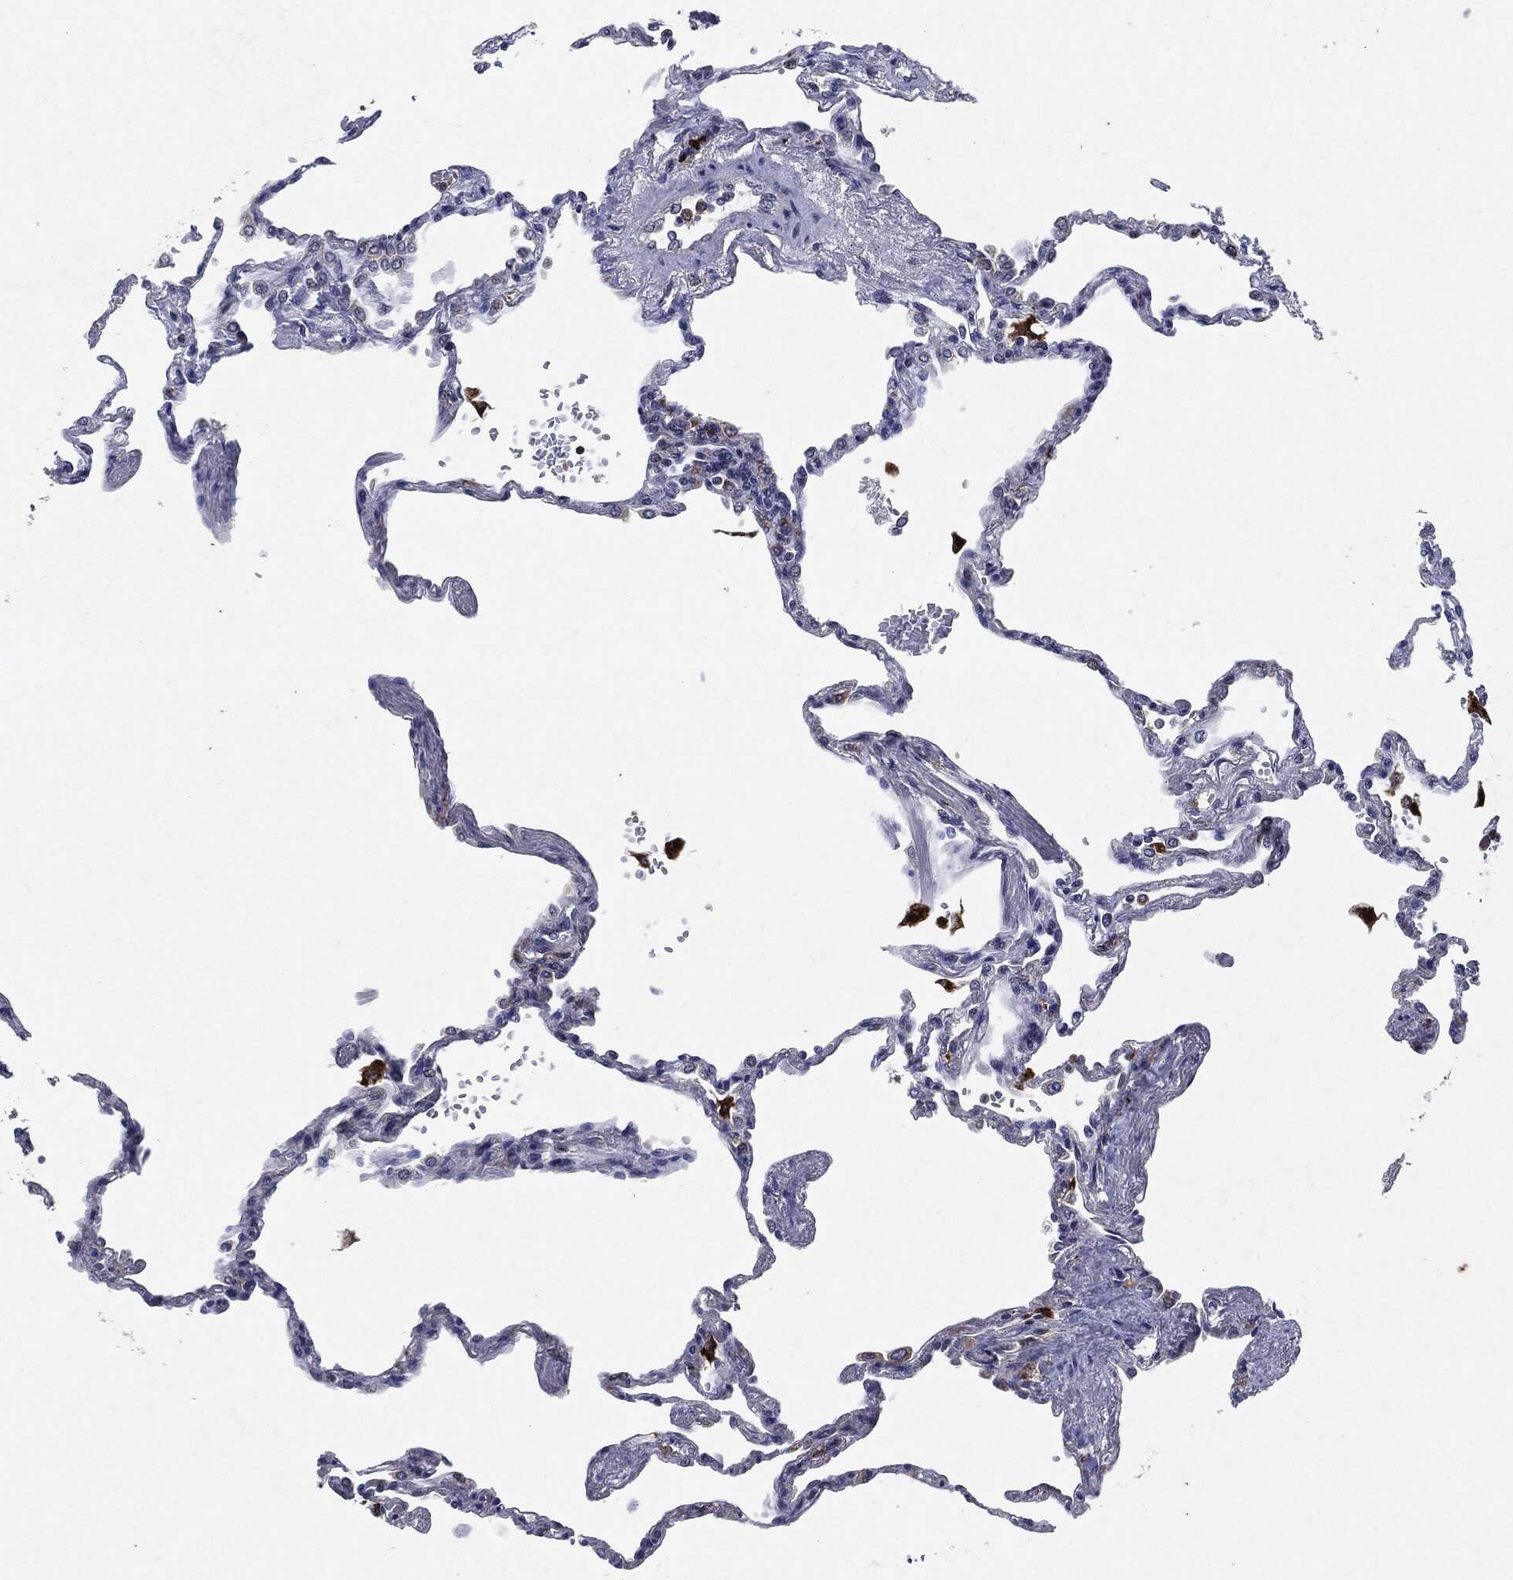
{"staining": {"intensity": "negative", "quantity": "none", "location": "none"}, "tissue": "lung", "cell_type": "Alveolar cells", "image_type": "normal", "snomed": [{"axis": "morphology", "description": "Normal tissue, NOS"}, {"axis": "topography", "description": "Lung"}], "caption": "Immunohistochemistry of normal human lung reveals no positivity in alveolar cells.", "gene": "SLC31A2", "patient": {"sex": "male", "age": 78}}